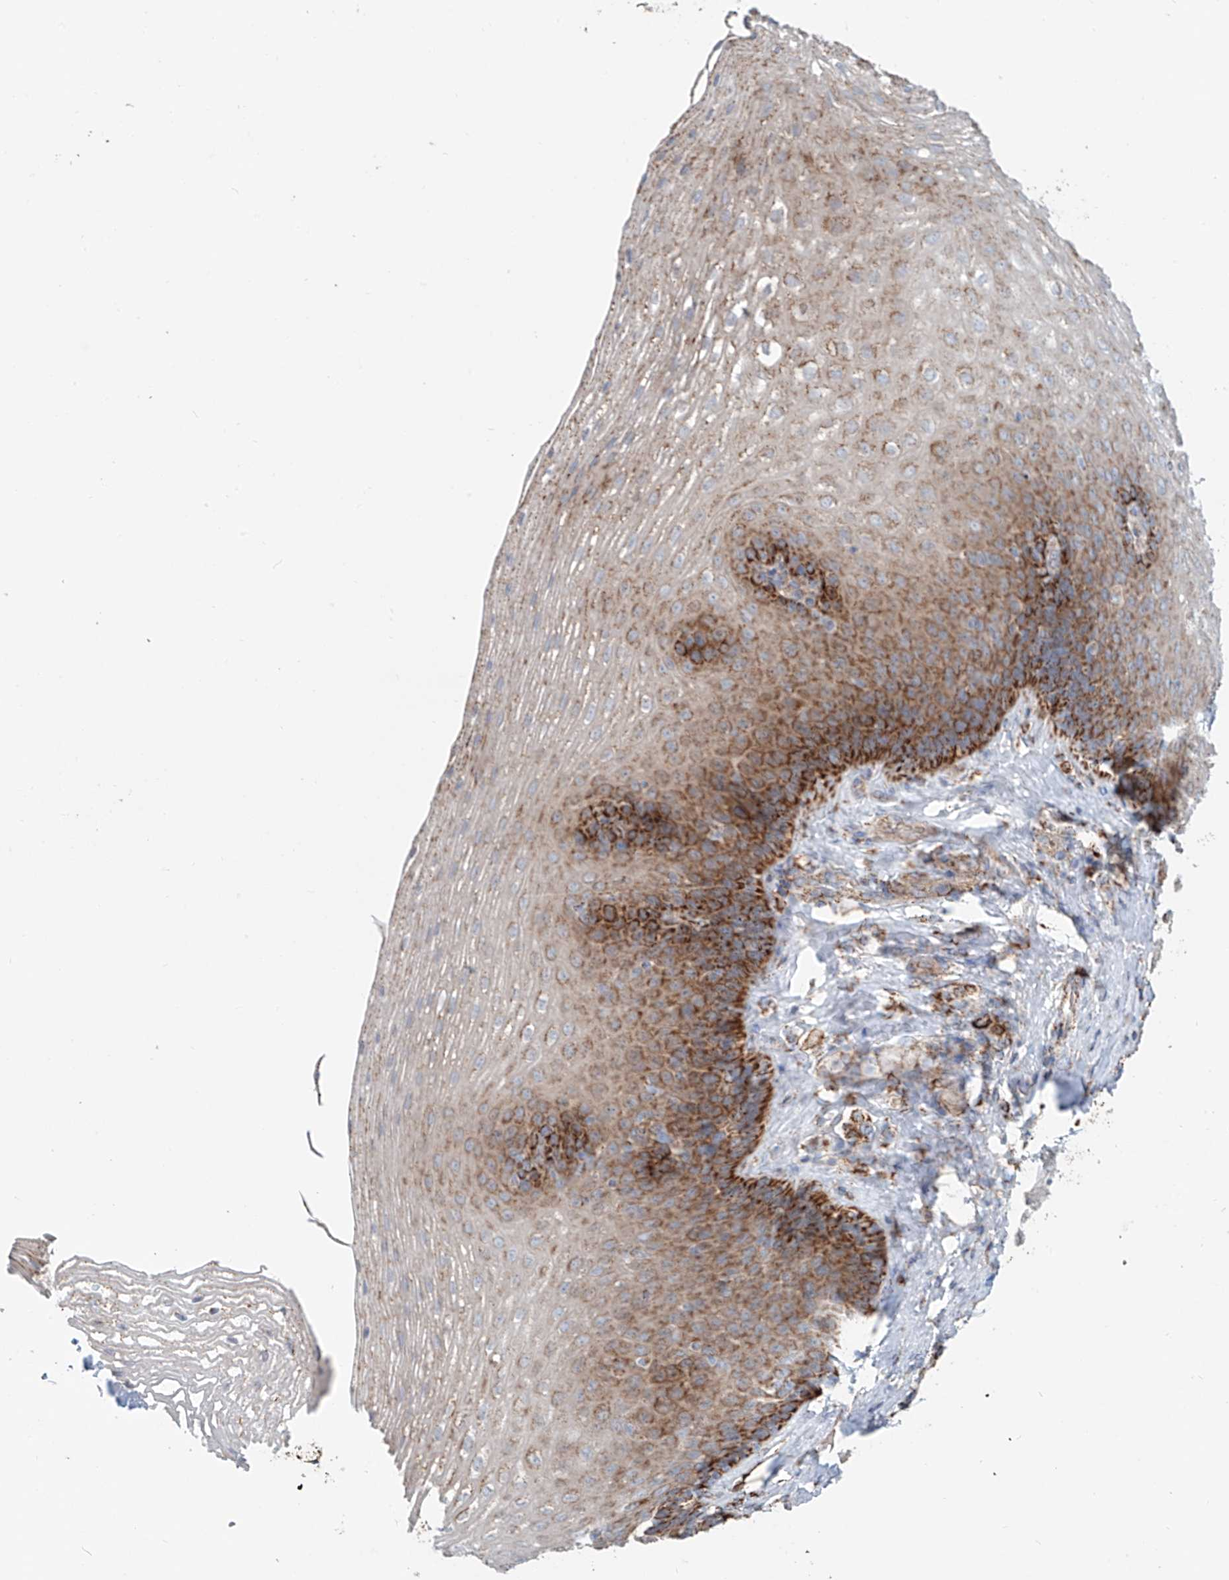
{"staining": {"intensity": "moderate", "quantity": ">75%", "location": "cytoplasmic/membranous"}, "tissue": "esophagus", "cell_type": "Squamous epithelial cells", "image_type": "normal", "snomed": [{"axis": "morphology", "description": "Normal tissue, NOS"}, {"axis": "topography", "description": "Esophagus"}], "caption": "Immunohistochemical staining of benign esophagus demonstrates medium levels of moderate cytoplasmic/membranous positivity in approximately >75% of squamous epithelial cells. Immunohistochemistry stains the protein of interest in brown and the nuclei are stained blue.", "gene": "CARD10", "patient": {"sex": "female", "age": 66}}